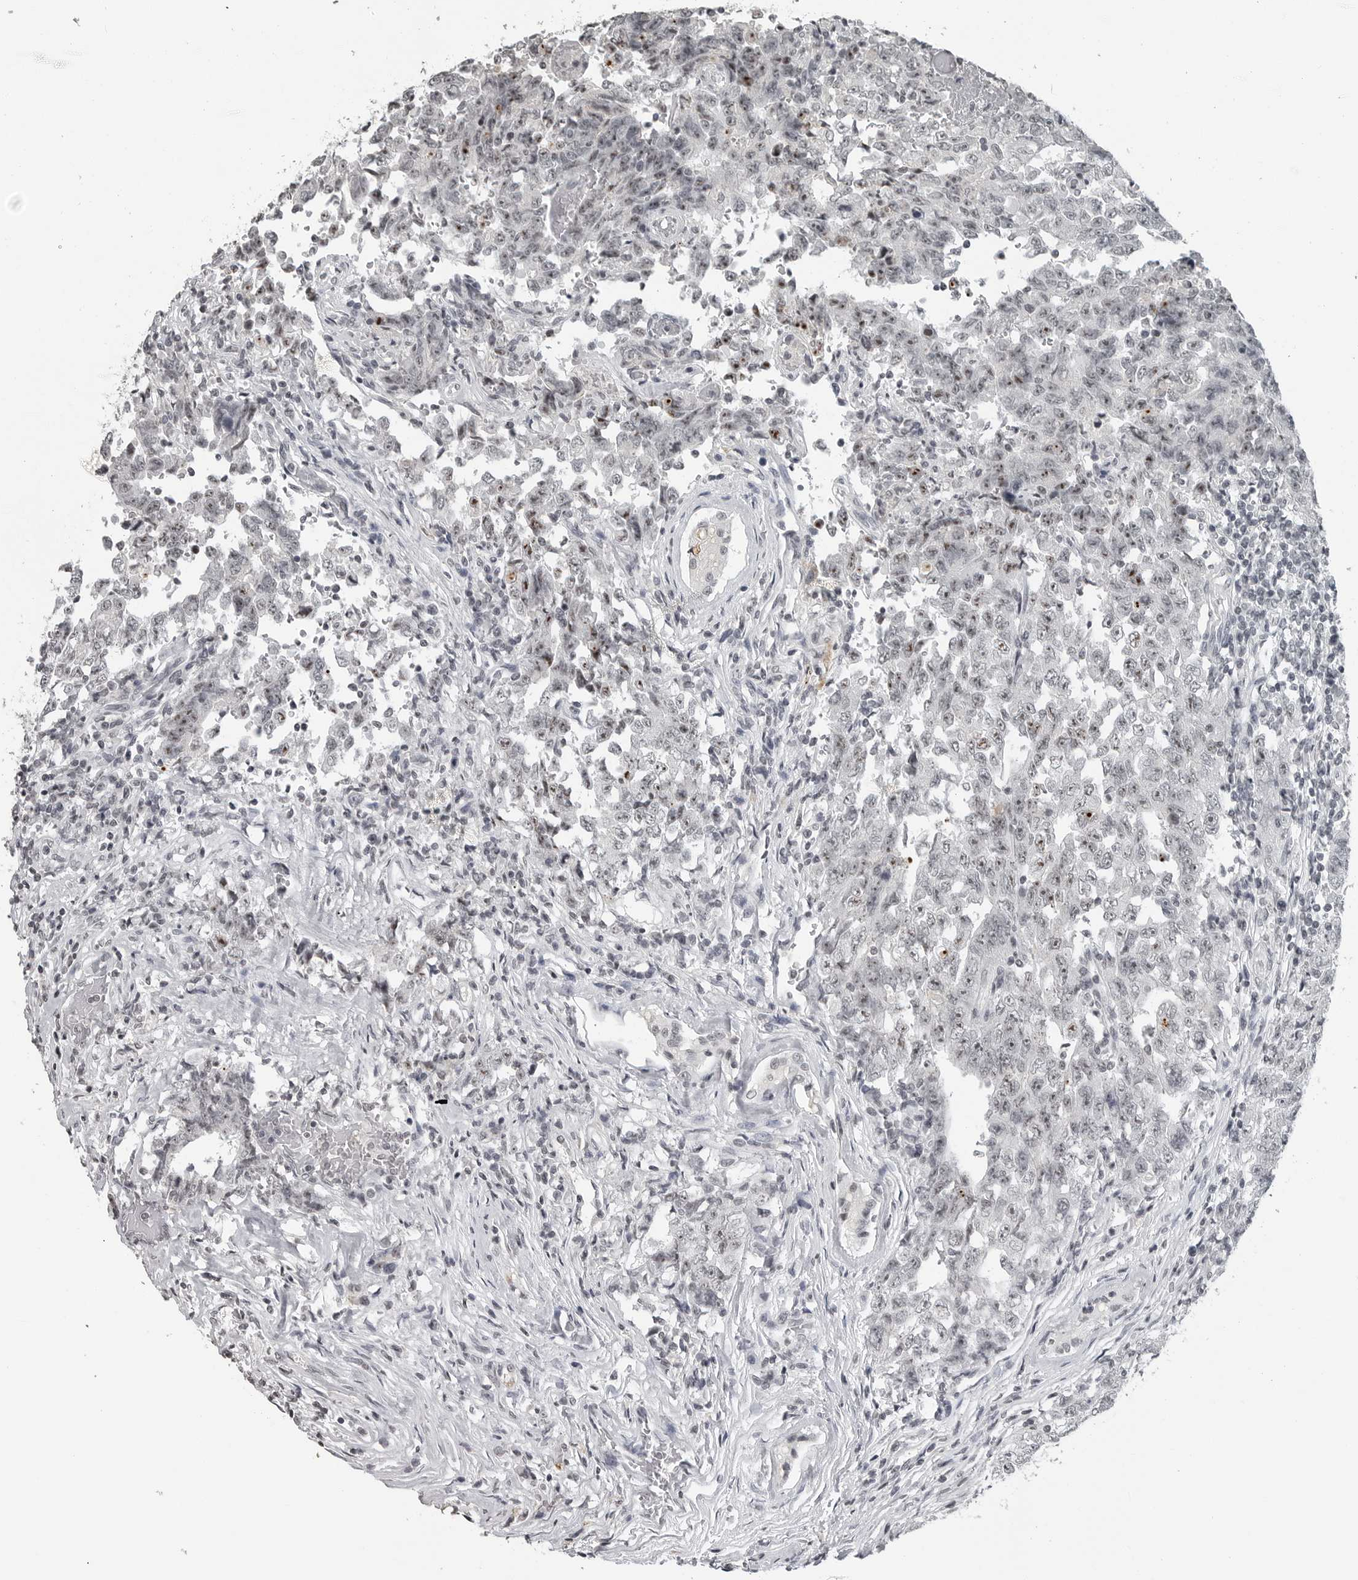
{"staining": {"intensity": "moderate", "quantity": "<25%", "location": "nuclear"}, "tissue": "testis cancer", "cell_type": "Tumor cells", "image_type": "cancer", "snomed": [{"axis": "morphology", "description": "Carcinoma, Embryonal, NOS"}, {"axis": "topography", "description": "Testis"}], "caption": "Immunohistochemical staining of human testis cancer reveals low levels of moderate nuclear protein staining in approximately <25% of tumor cells. Using DAB (3,3'-diaminobenzidine) (brown) and hematoxylin (blue) stains, captured at high magnification using brightfield microscopy.", "gene": "DDX54", "patient": {"sex": "male", "age": 26}}